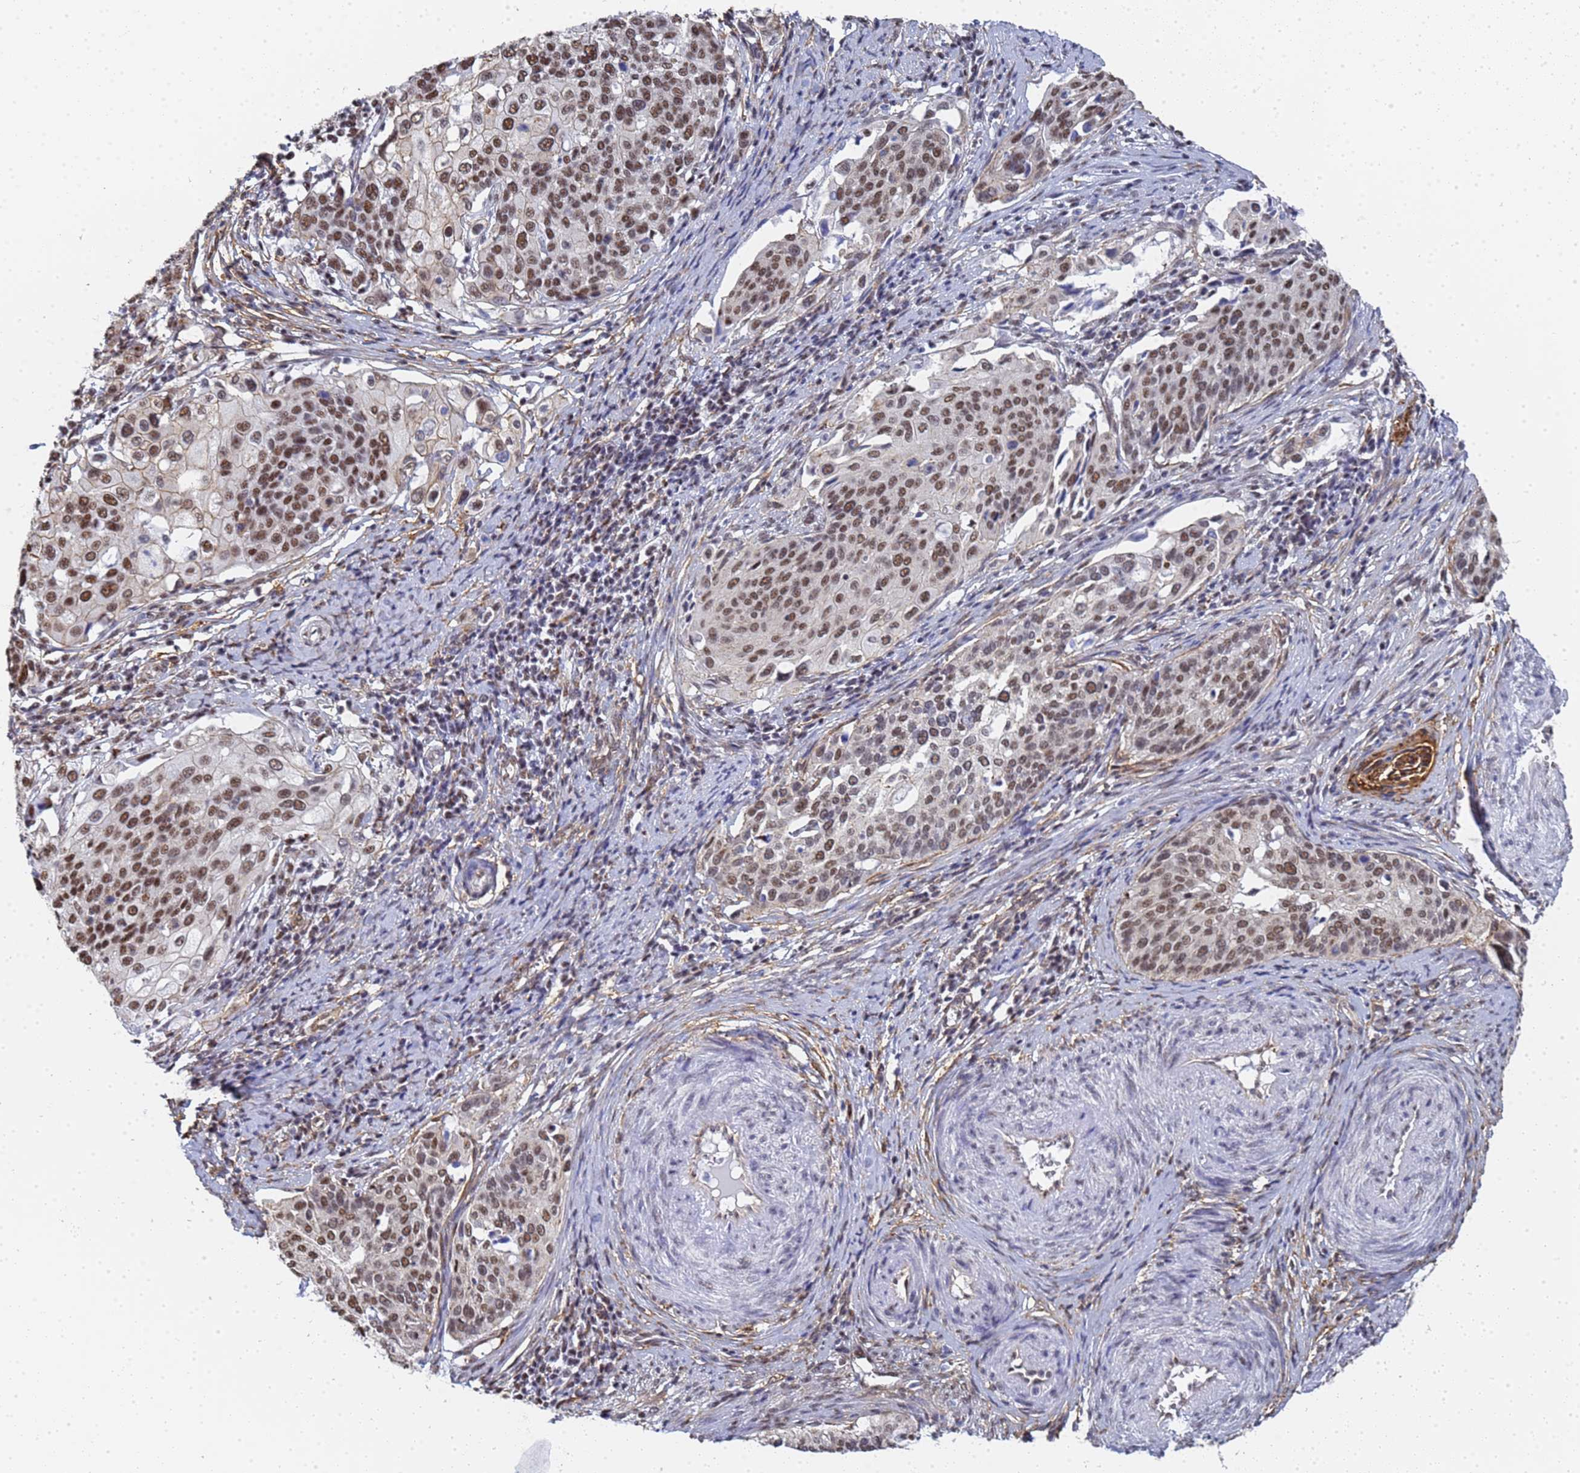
{"staining": {"intensity": "moderate", "quantity": ">75%", "location": "nuclear"}, "tissue": "cervical cancer", "cell_type": "Tumor cells", "image_type": "cancer", "snomed": [{"axis": "morphology", "description": "Squamous cell carcinoma, NOS"}, {"axis": "topography", "description": "Cervix"}], "caption": "Squamous cell carcinoma (cervical) stained with a protein marker reveals moderate staining in tumor cells.", "gene": "PRRT4", "patient": {"sex": "female", "age": 44}}